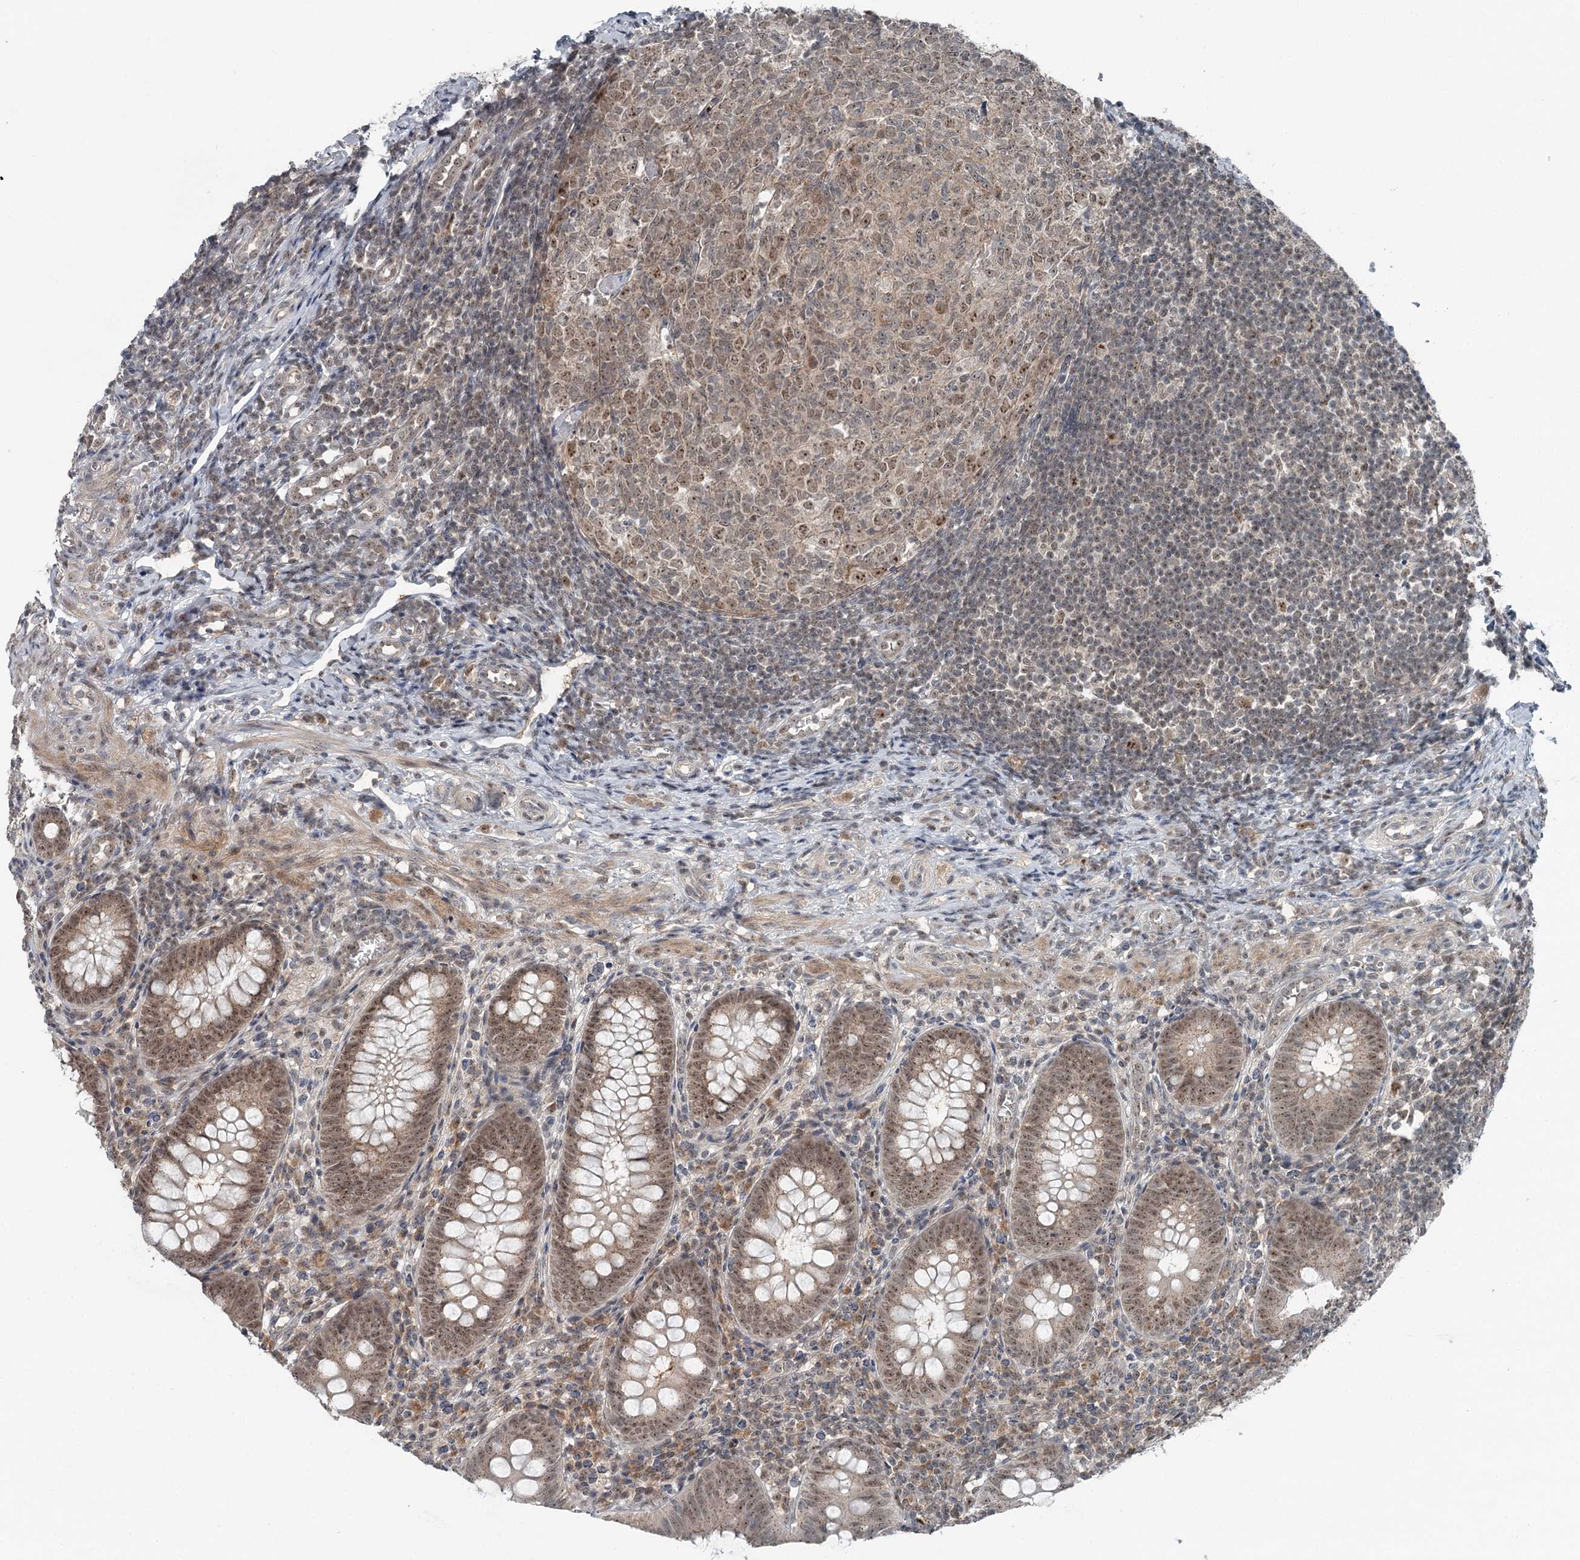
{"staining": {"intensity": "moderate", "quantity": ">75%", "location": "nuclear"}, "tissue": "appendix", "cell_type": "Glandular cells", "image_type": "normal", "snomed": [{"axis": "morphology", "description": "Normal tissue, NOS"}, {"axis": "topography", "description": "Appendix"}], "caption": "Immunohistochemical staining of normal human appendix reveals >75% levels of moderate nuclear protein staining in approximately >75% of glandular cells. (Brightfield microscopy of DAB IHC at high magnification).", "gene": "EXOSC1", "patient": {"sex": "male", "age": 14}}